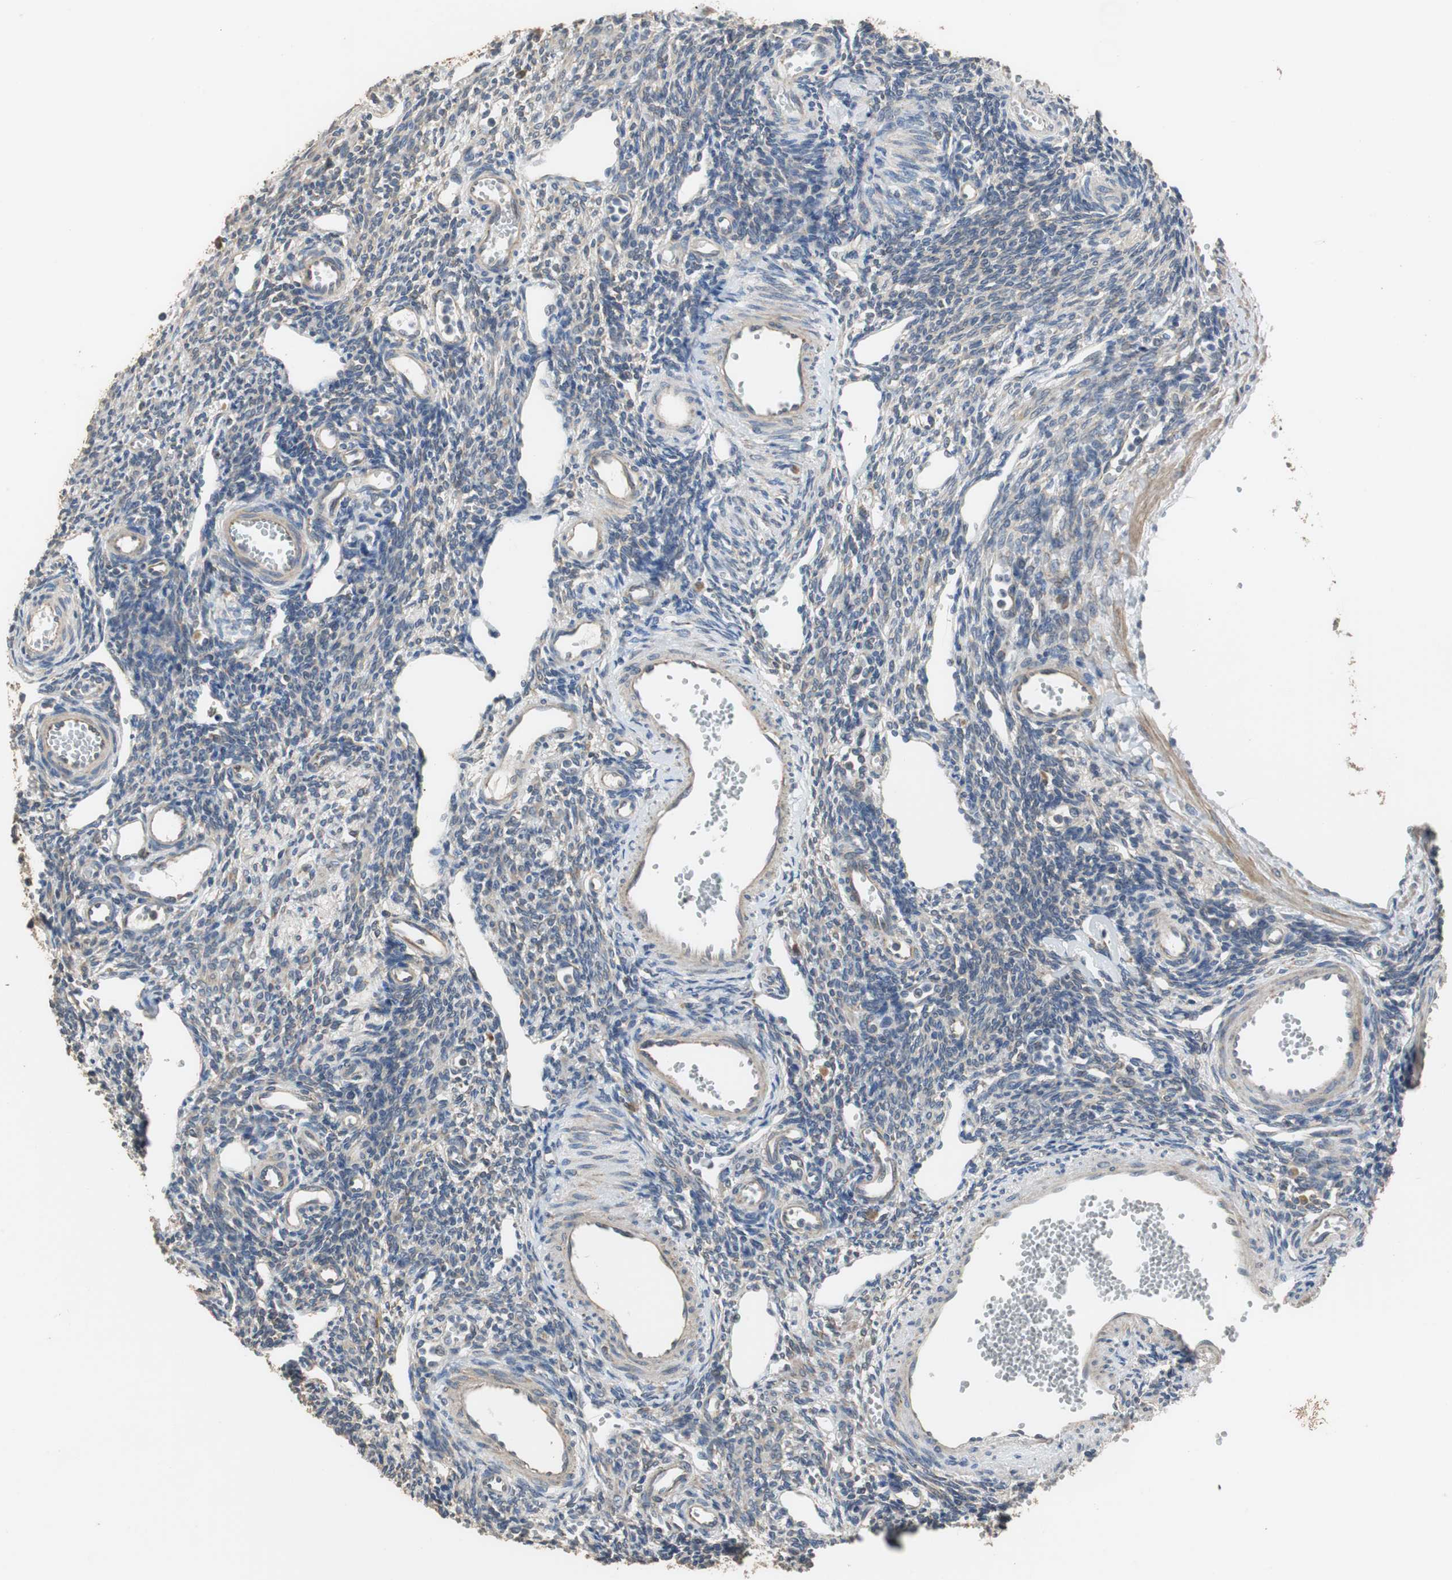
{"staining": {"intensity": "weak", "quantity": "<25%", "location": "cytoplasmic/membranous"}, "tissue": "ovary", "cell_type": "Ovarian stroma cells", "image_type": "normal", "snomed": [{"axis": "morphology", "description": "Normal tissue, NOS"}, {"axis": "topography", "description": "Ovary"}], "caption": "There is no significant staining in ovarian stroma cells of ovary. The staining was performed using DAB to visualize the protein expression in brown, while the nuclei were stained in blue with hematoxylin (Magnification: 20x).", "gene": "HMGCL", "patient": {"sex": "female", "age": 33}}